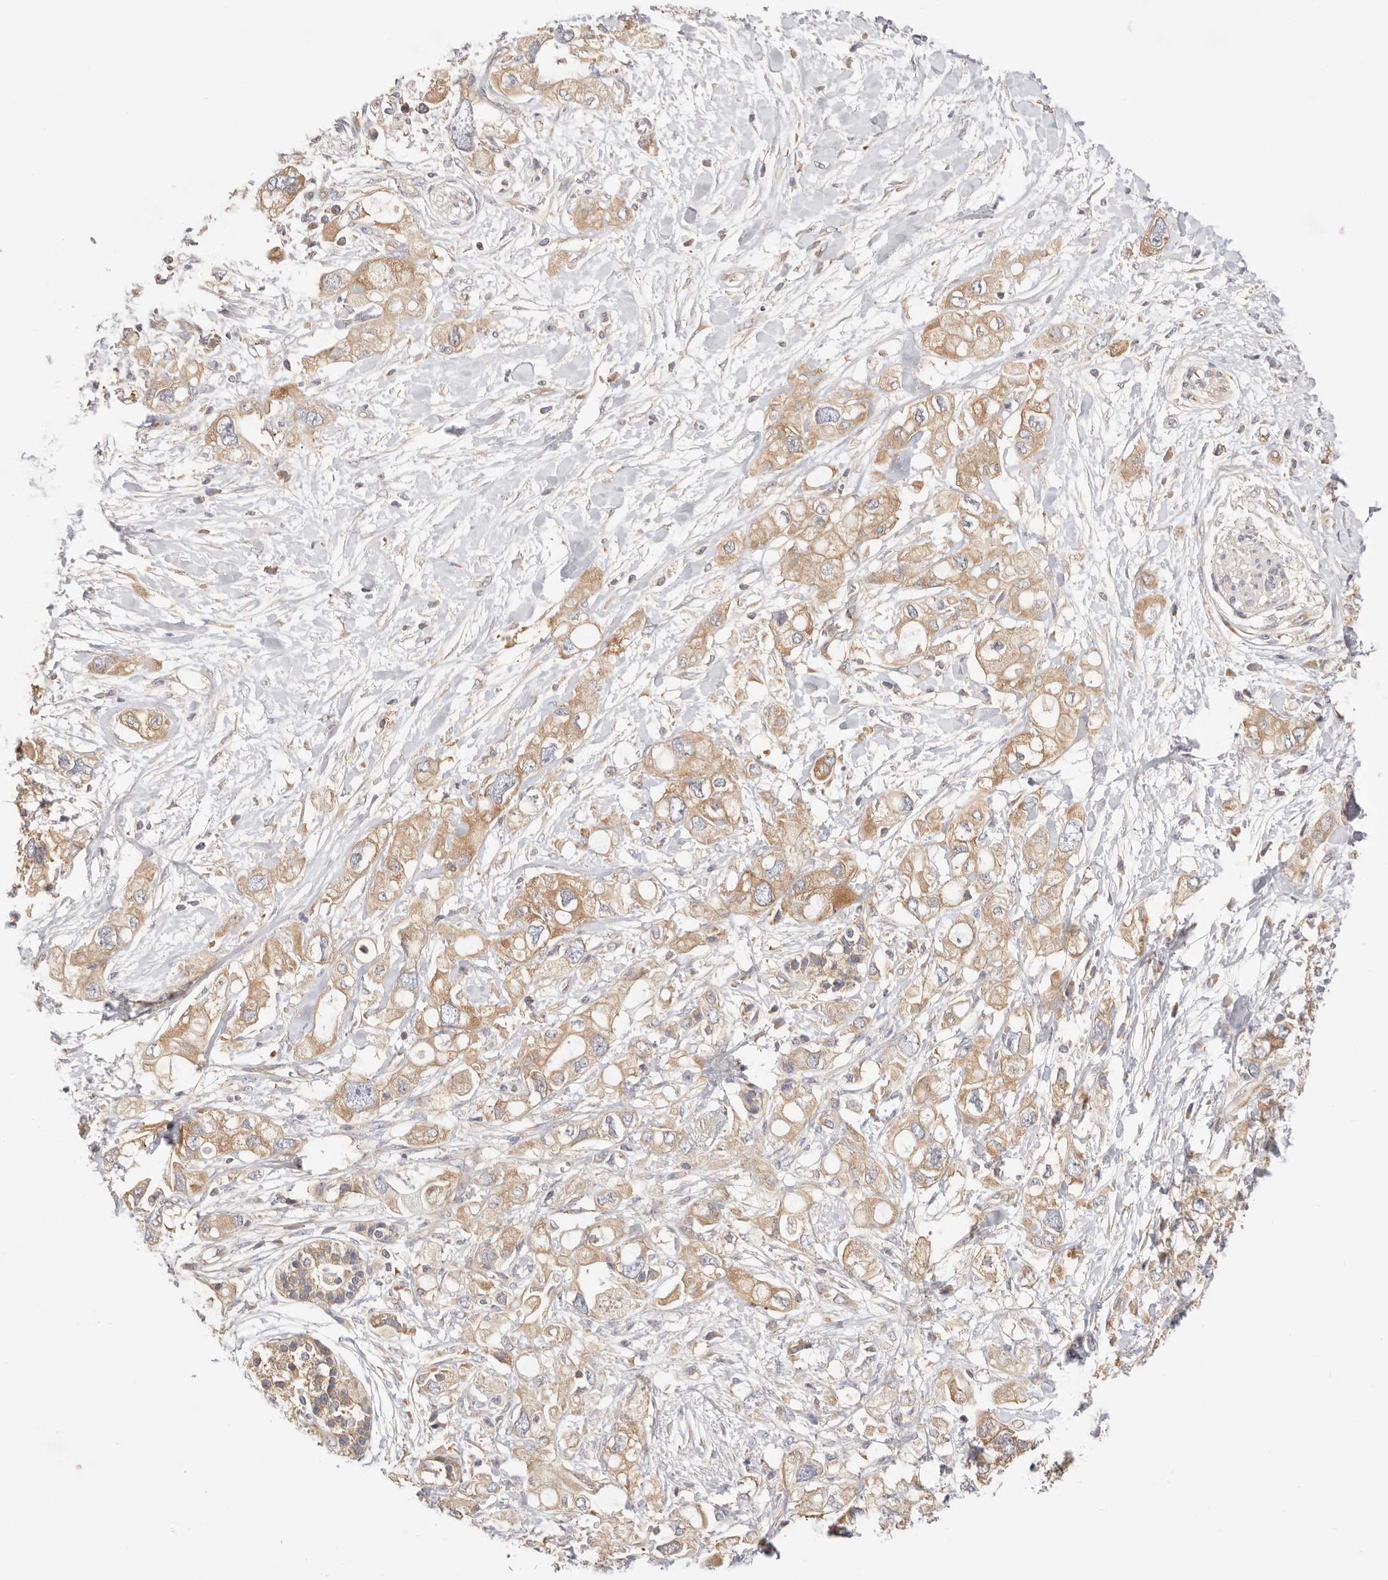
{"staining": {"intensity": "moderate", "quantity": ">75%", "location": "cytoplasmic/membranous"}, "tissue": "pancreatic cancer", "cell_type": "Tumor cells", "image_type": "cancer", "snomed": [{"axis": "morphology", "description": "Adenocarcinoma, NOS"}, {"axis": "topography", "description": "Pancreas"}], "caption": "A medium amount of moderate cytoplasmic/membranous staining is appreciated in approximately >75% of tumor cells in adenocarcinoma (pancreatic) tissue. The protein of interest is stained brown, and the nuclei are stained in blue (DAB (3,3'-diaminobenzidine) IHC with brightfield microscopy, high magnification).", "gene": "KCMF1", "patient": {"sex": "female", "age": 56}}